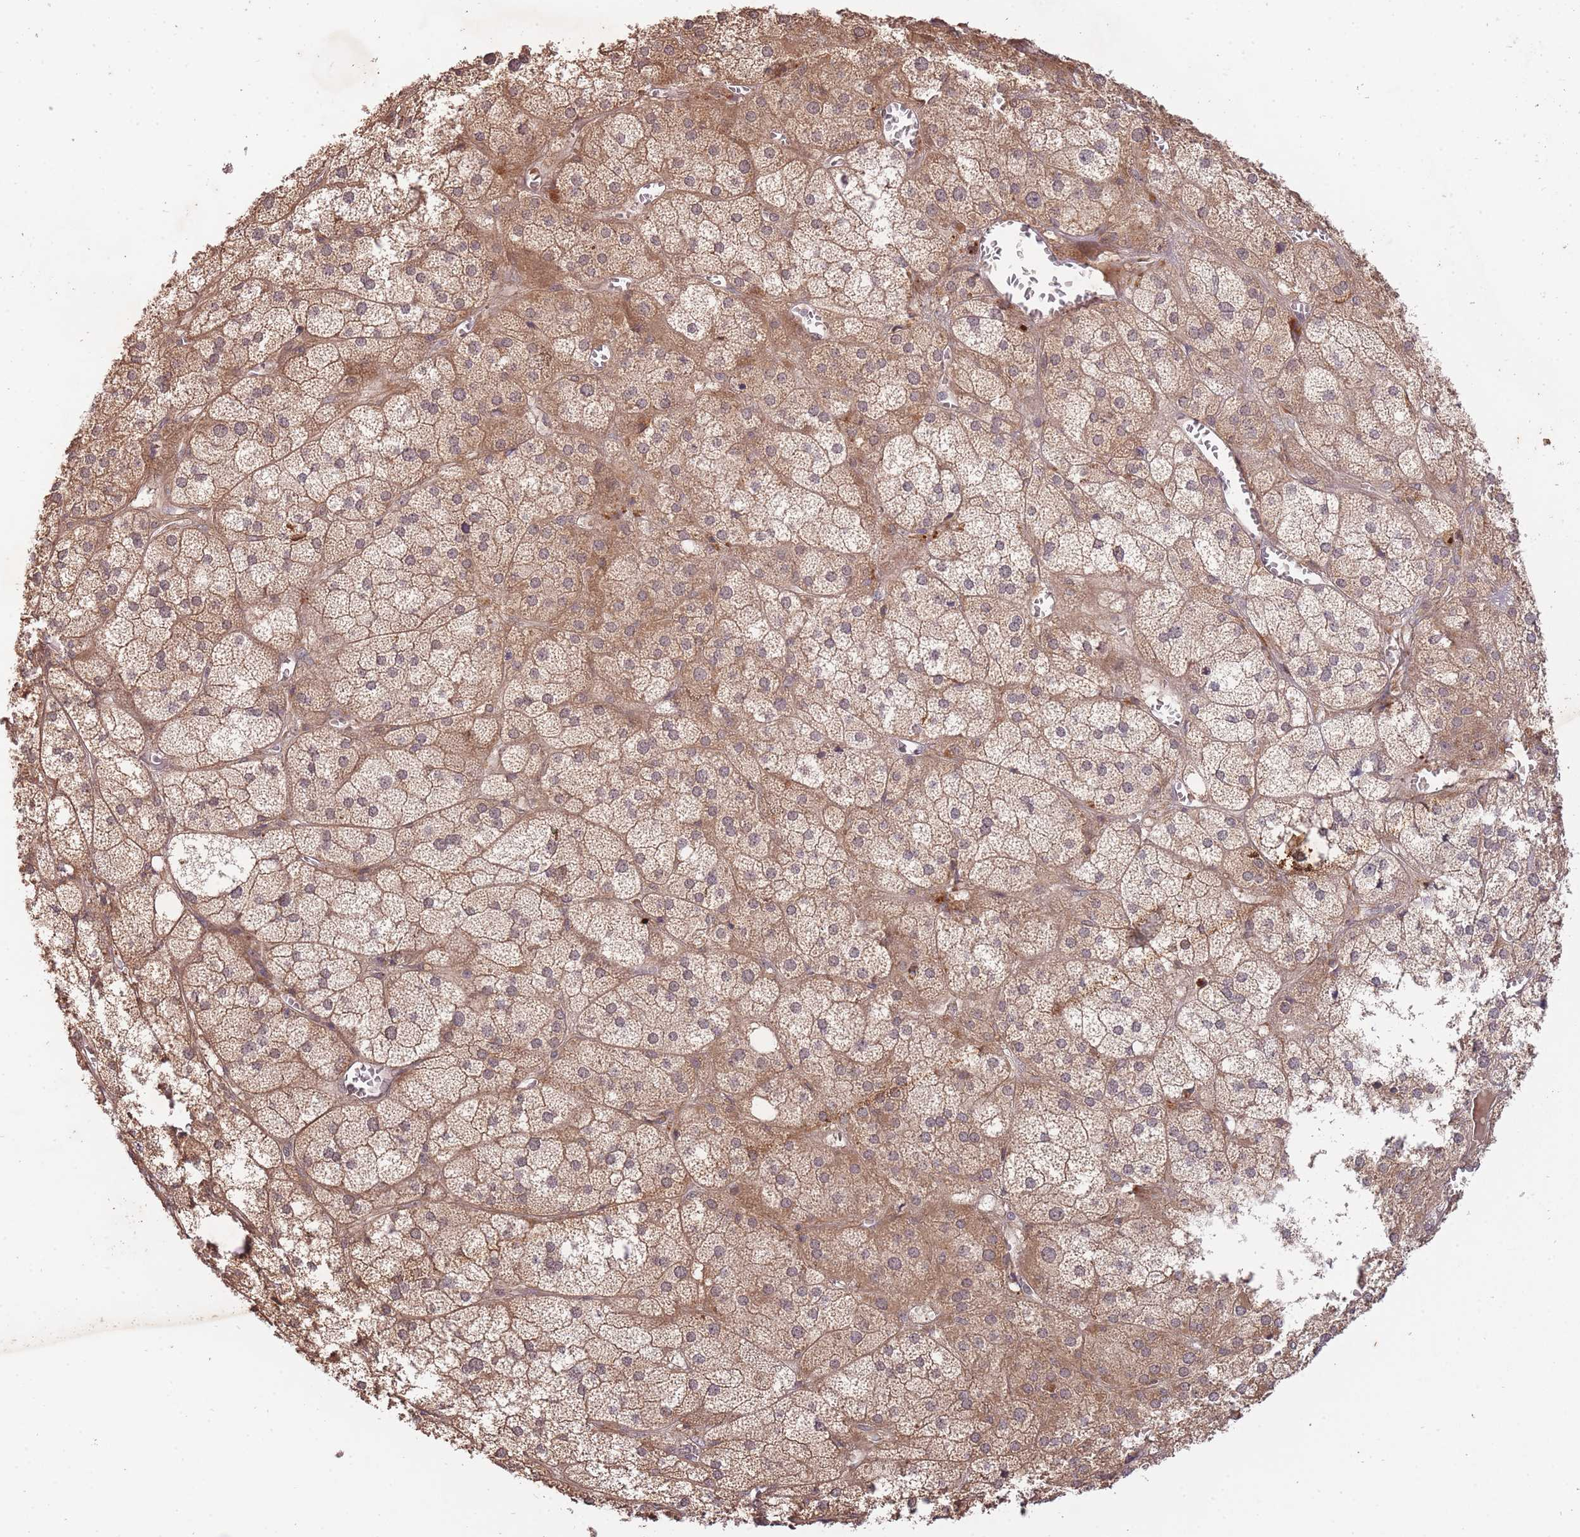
{"staining": {"intensity": "moderate", "quantity": "25%-75%", "location": "cytoplasmic/membranous,nuclear"}, "tissue": "adrenal gland", "cell_type": "Glandular cells", "image_type": "normal", "snomed": [{"axis": "morphology", "description": "Normal tissue, NOS"}, {"axis": "topography", "description": "Adrenal gland"}], "caption": "A micrograph of adrenal gland stained for a protein exhibits moderate cytoplasmic/membranous,nuclear brown staining in glandular cells.", "gene": "SMC6", "patient": {"sex": "female", "age": 61}}